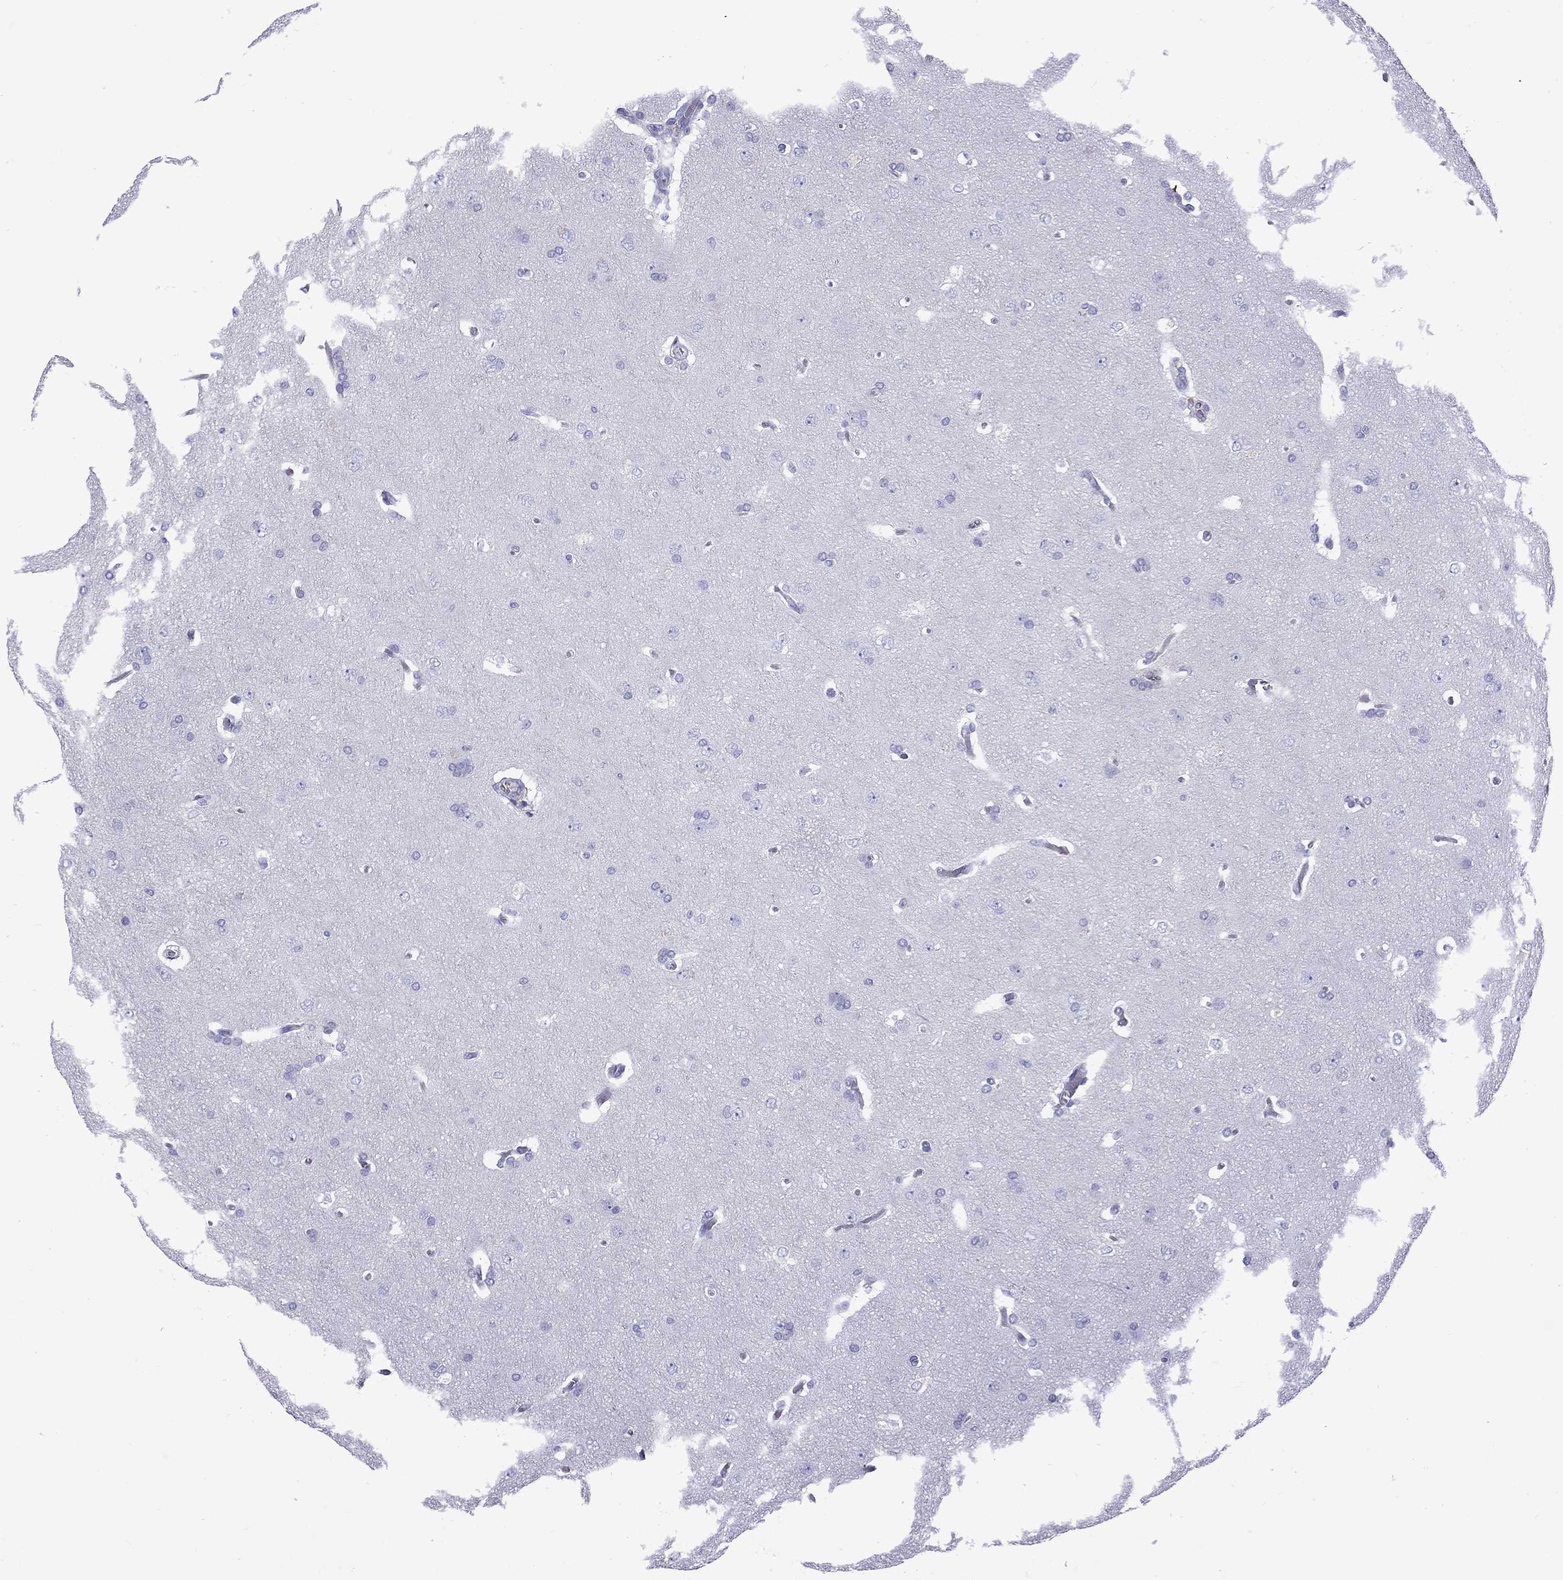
{"staining": {"intensity": "negative", "quantity": "none", "location": "none"}, "tissue": "glioma", "cell_type": "Tumor cells", "image_type": "cancer", "snomed": [{"axis": "morphology", "description": "Glioma, malignant, Low grade"}, {"axis": "topography", "description": "Brain"}], "caption": "High power microscopy histopathology image of an immunohistochemistry (IHC) micrograph of malignant glioma (low-grade), revealing no significant staining in tumor cells. (Immunohistochemistry, brightfield microscopy, high magnification).", "gene": "SERPINA3", "patient": {"sex": "female", "age": 32}}